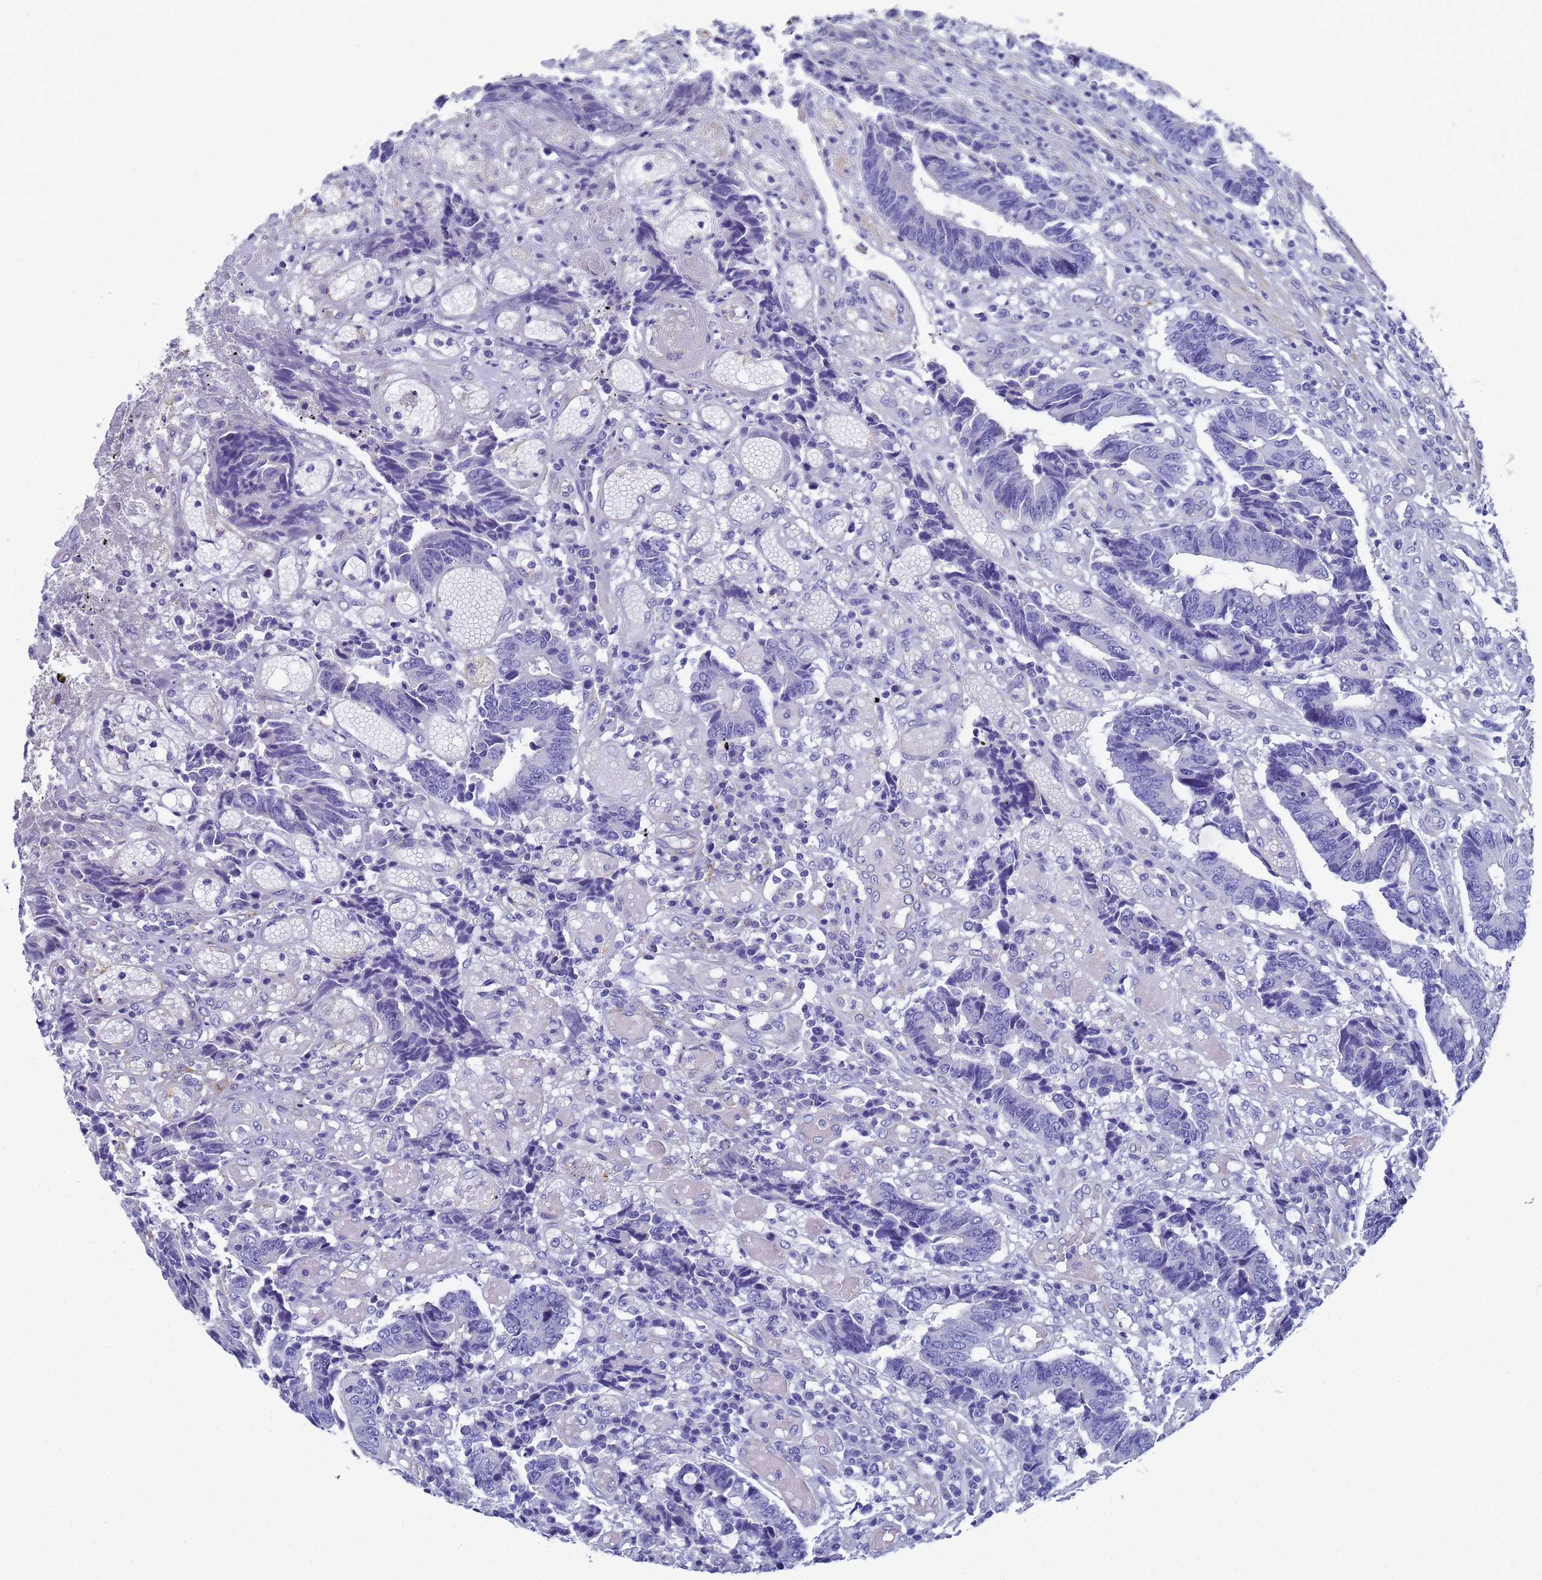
{"staining": {"intensity": "negative", "quantity": "none", "location": "none"}, "tissue": "colorectal cancer", "cell_type": "Tumor cells", "image_type": "cancer", "snomed": [{"axis": "morphology", "description": "Adenocarcinoma, NOS"}, {"axis": "topography", "description": "Rectum"}], "caption": "Immunohistochemistry (IHC) photomicrograph of neoplastic tissue: human colorectal adenocarcinoma stained with DAB displays no significant protein staining in tumor cells.", "gene": "TUBB1", "patient": {"sex": "male", "age": 84}}